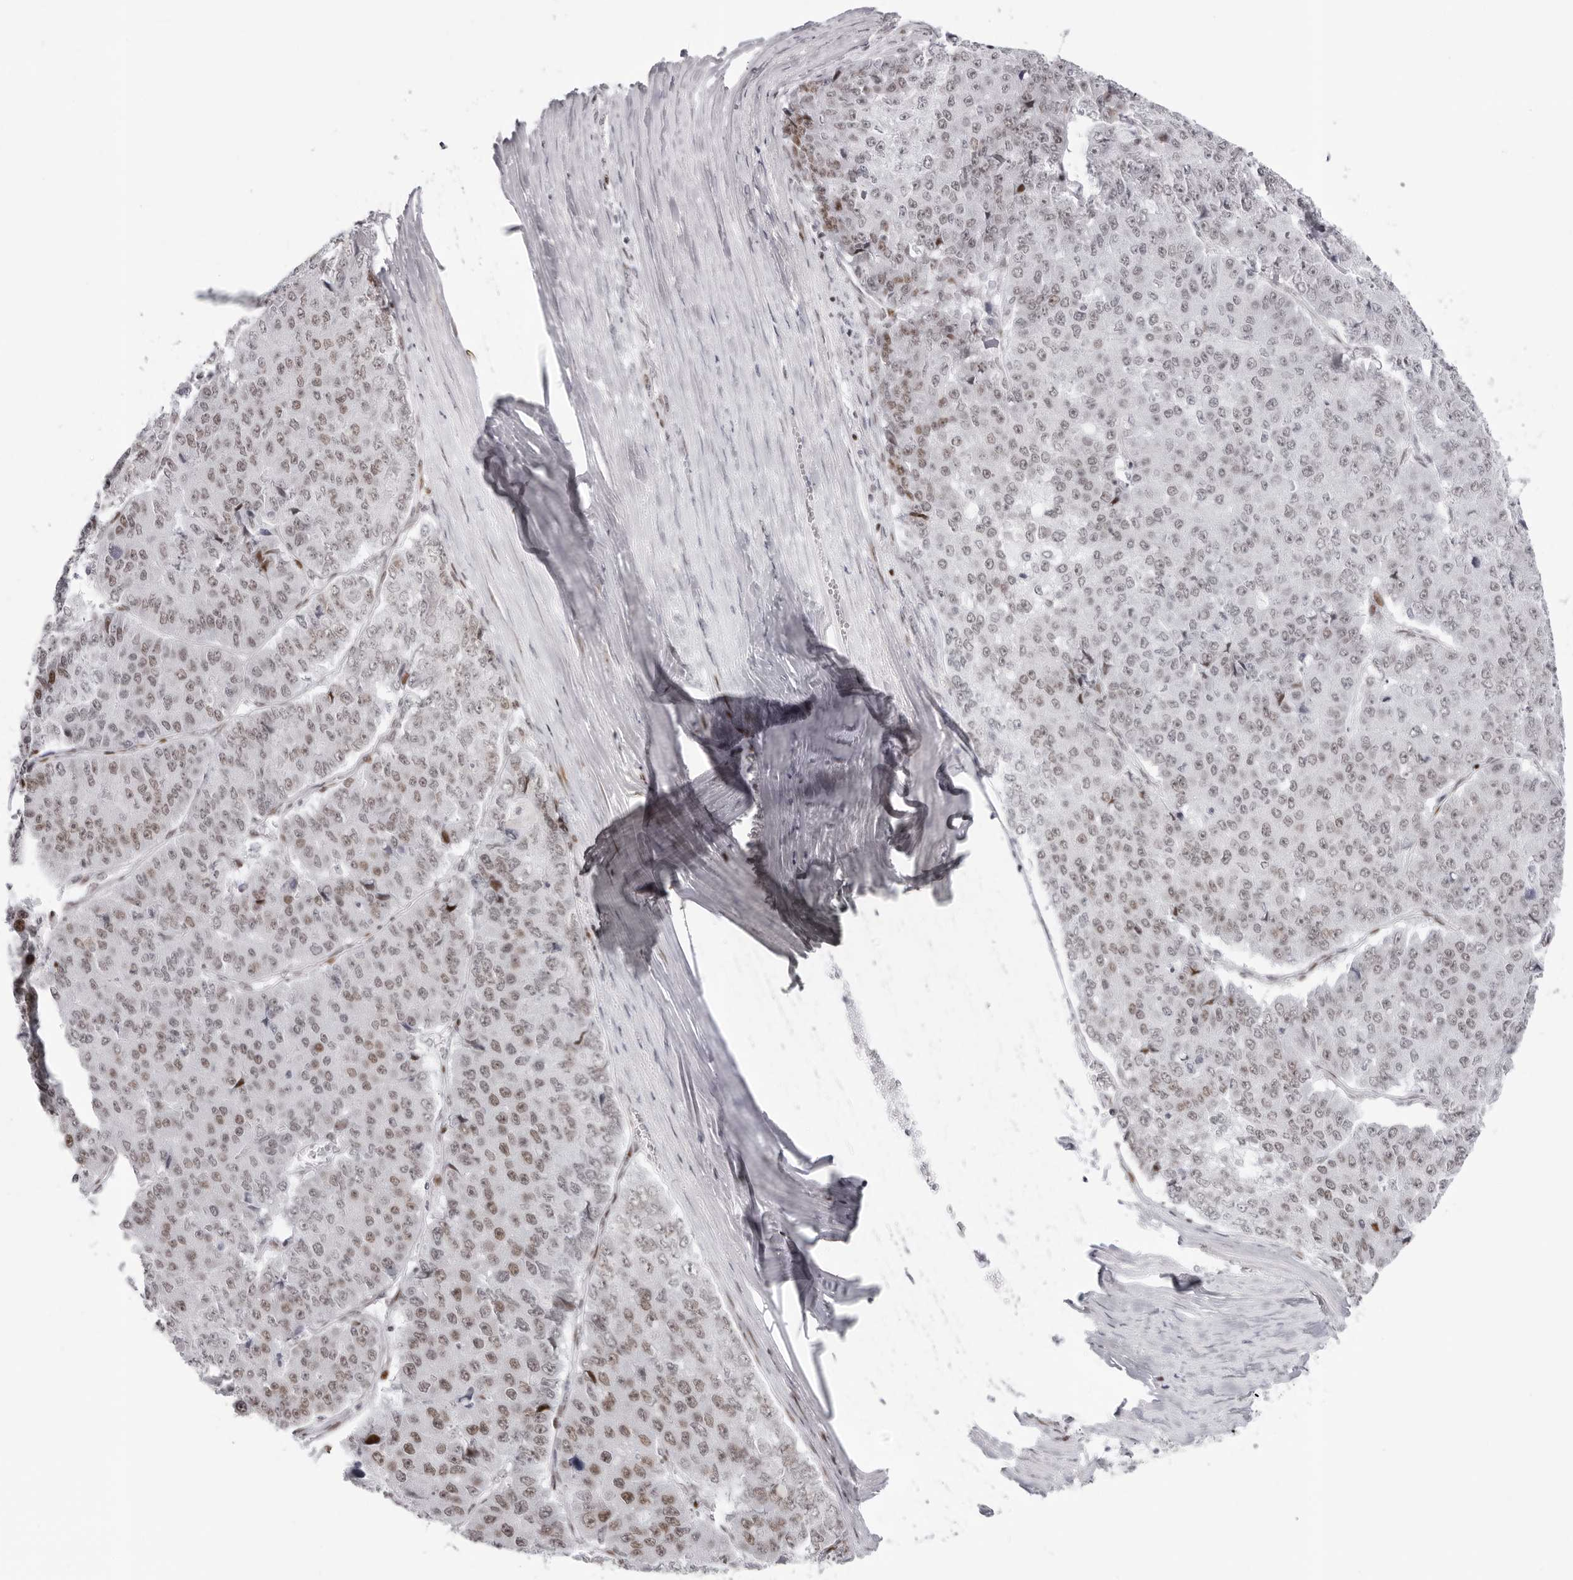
{"staining": {"intensity": "weak", "quantity": "25%-75%", "location": "nuclear"}, "tissue": "pancreatic cancer", "cell_type": "Tumor cells", "image_type": "cancer", "snomed": [{"axis": "morphology", "description": "Adenocarcinoma, NOS"}, {"axis": "topography", "description": "Pancreas"}], "caption": "Brown immunohistochemical staining in pancreatic cancer demonstrates weak nuclear expression in about 25%-75% of tumor cells. (DAB (3,3'-diaminobenzidine) = brown stain, brightfield microscopy at high magnification).", "gene": "NTPCR", "patient": {"sex": "male", "age": 50}}